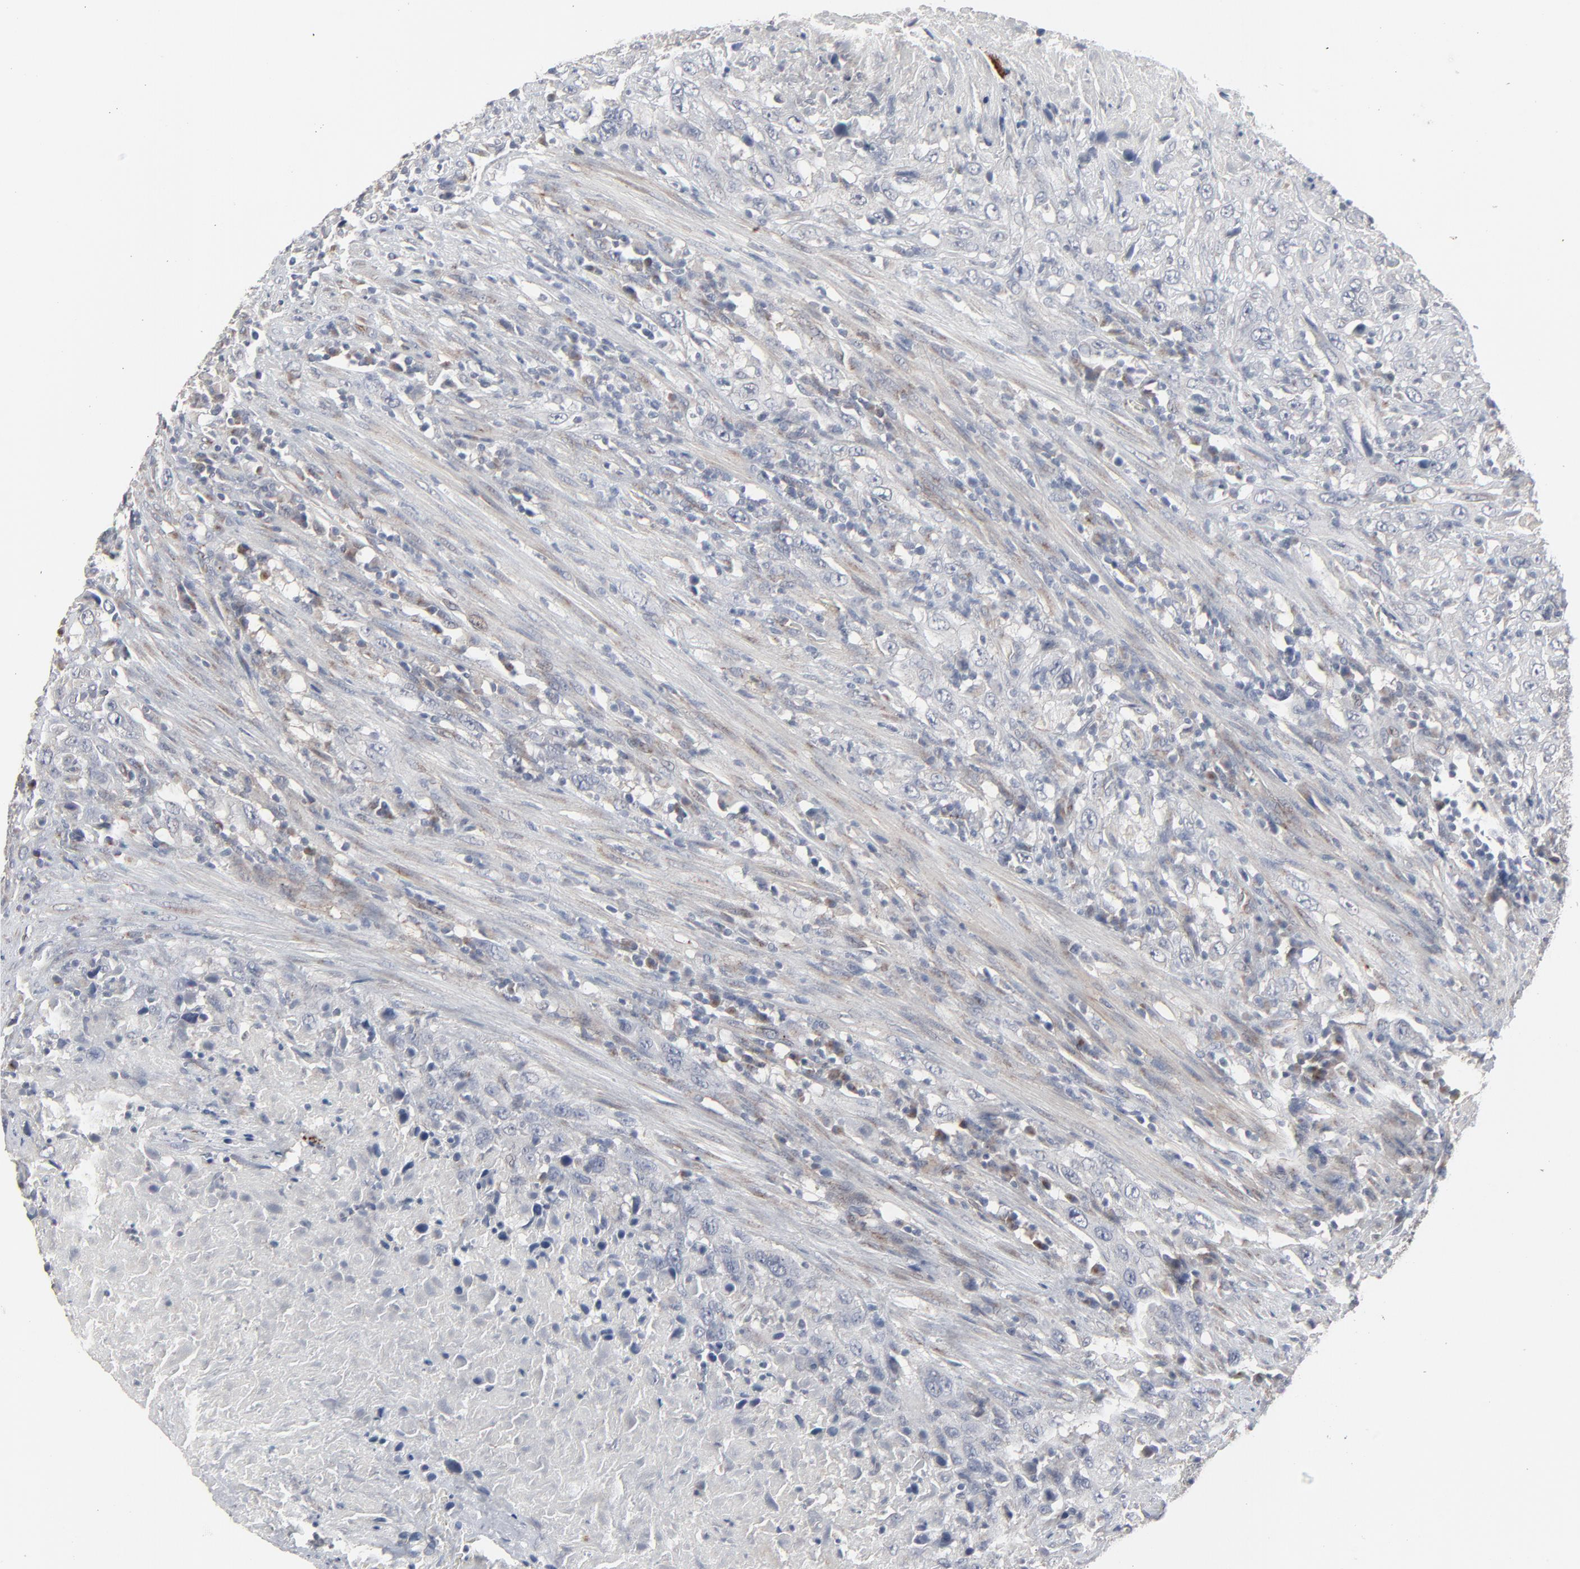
{"staining": {"intensity": "negative", "quantity": "none", "location": "none"}, "tissue": "urothelial cancer", "cell_type": "Tumor cells", "image_type": "cancer", "snomed": [{"axis": "morphology", "description": "Urothelial carcinoma, High grade"}, {"axis": "topography", "description": "Urinary bladder"}], "caption": "A histopathology image of human urothelial cancer is negative for staining in tumor cells.", "gene": "JAM3", "patient": {"sex": "male", "age": 61}}